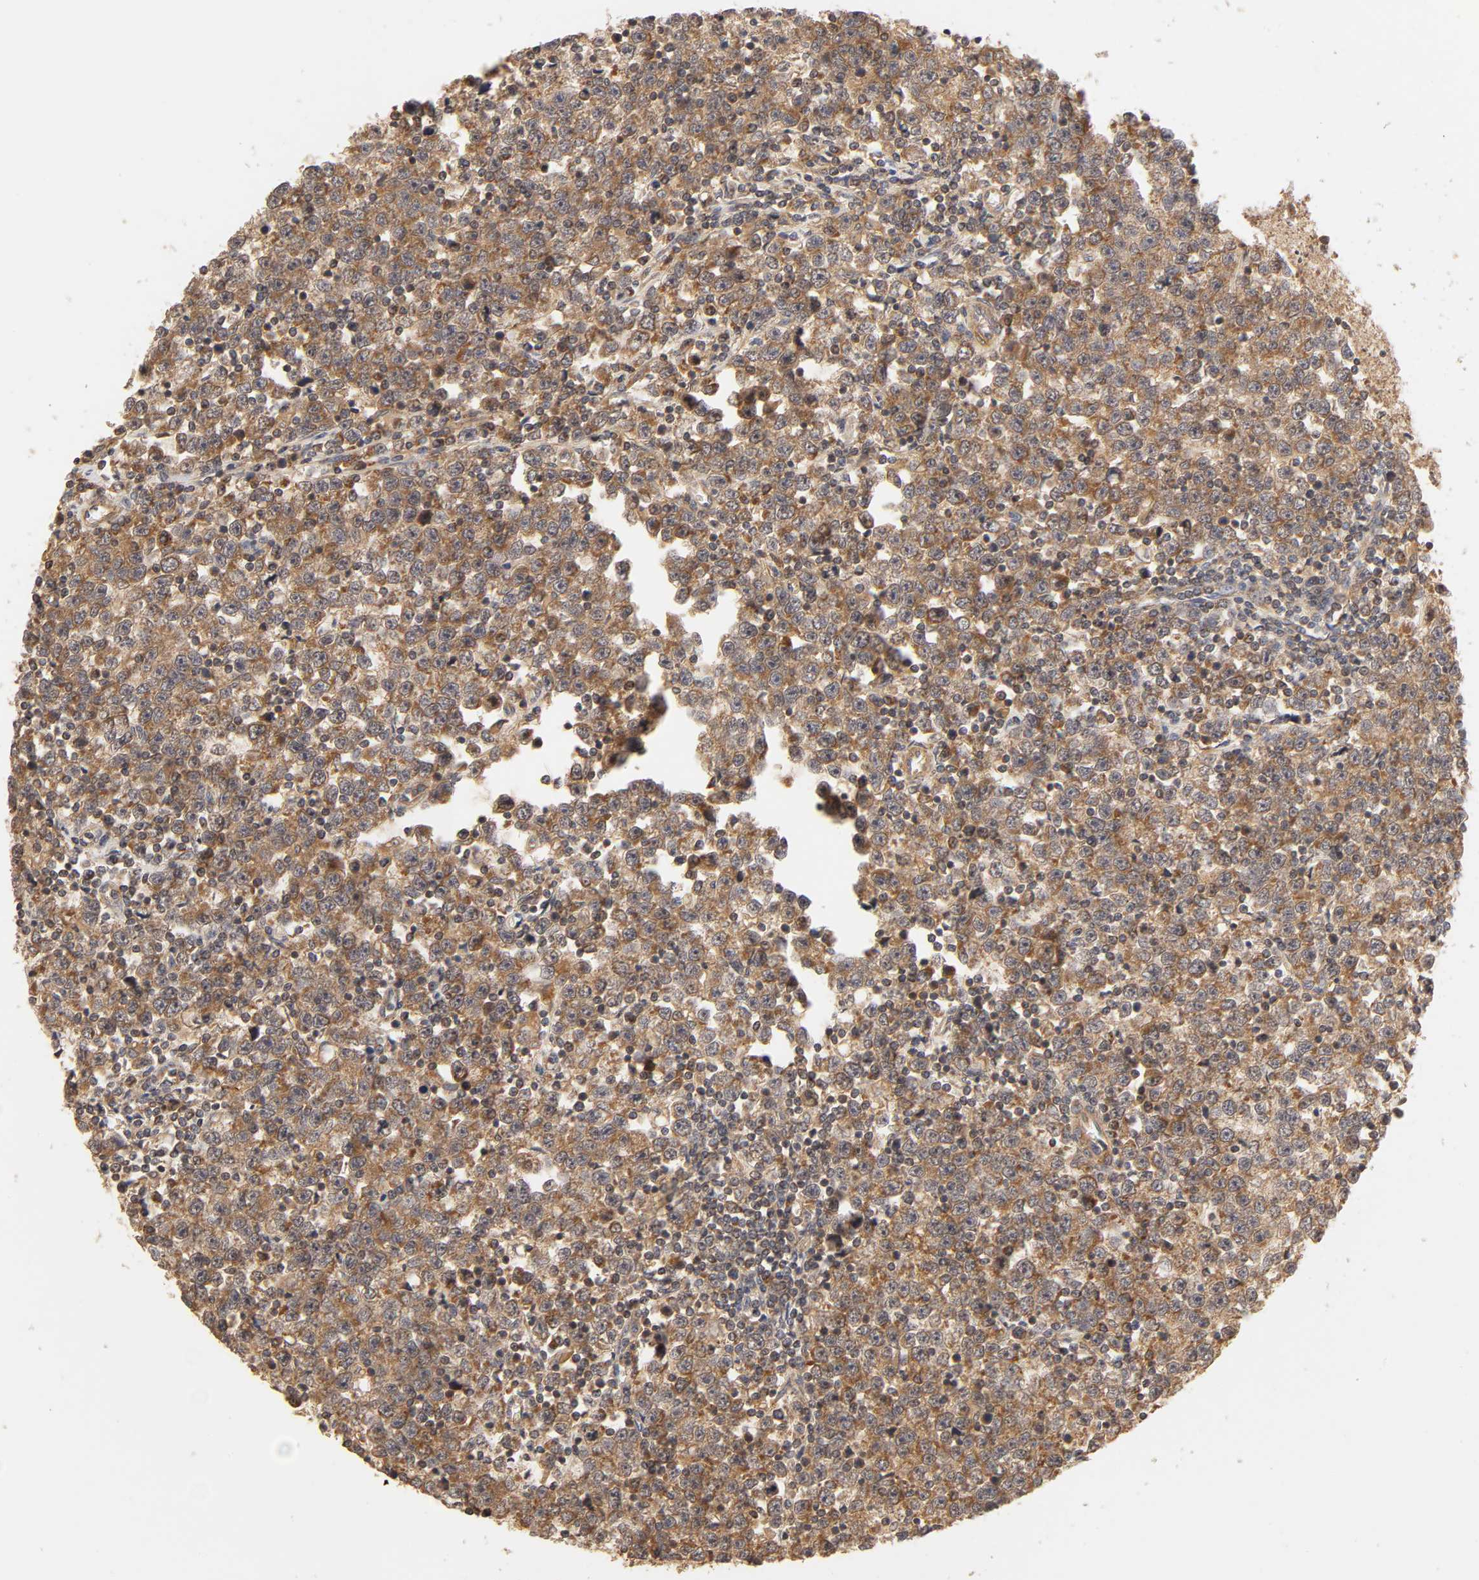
{"staining": {"intensity": "strong", "quantity": ">75%", "location": "cytoplasmic/membranous"}, "tissue": "testis cancer", "cell_type": "Tumor cells", "image_type": "cancer", "snomed": [{"axis": "morphology", "description": "Seminoma, NOS"}, {"axis": "topography", "description": "Testis"}], "caption": "Testis seminoma tissue reveals strong cytoplasmic/membranous expression in approximately >75% of tumor cells Using DAB (3,3'-diaminobenzidine) (brown) and hematoxylin (blue) stains, captured at high magnification using brightfield microscopy.", "gene": "EPS8", "patient": {"sex": "male", "age": 43}}